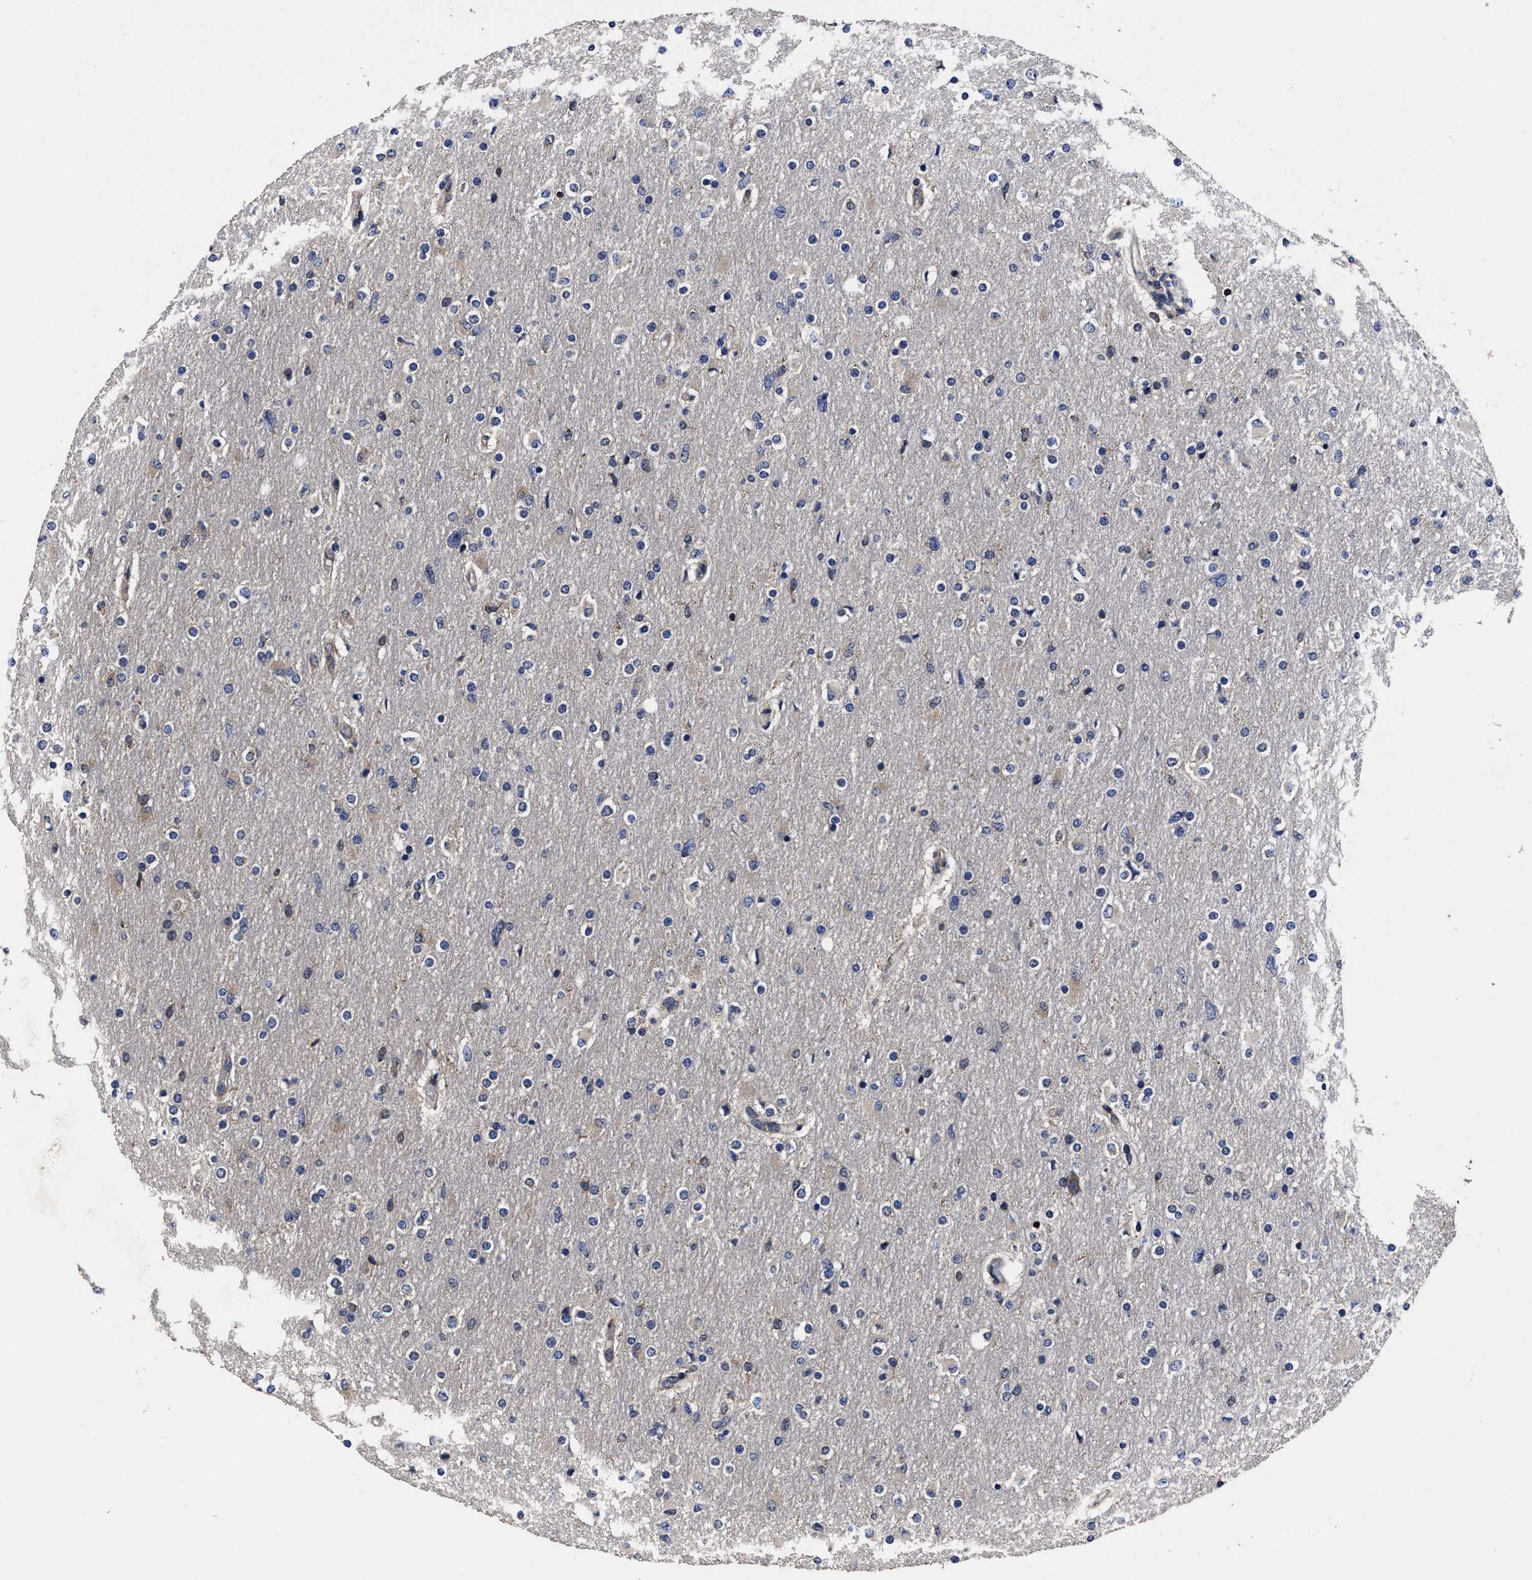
{"staining": {"intensity": "weak", "quantity": "<25%", "location": "cytoplasmic/membranous"}, "tissue": "glioma", "cell_type": "Tumor cells", "image_type": "cancer", "snomed": [{"axis": "morphology", "description": "Glioma, malignant, High grade"}, {"axis": "topography", "description": "Cerebral cortex"}], "caption": "Tumor cells show no significant protein expression in glioma.", "gene": "AVEN", "patient": {"sex": "female", "age": 36}}